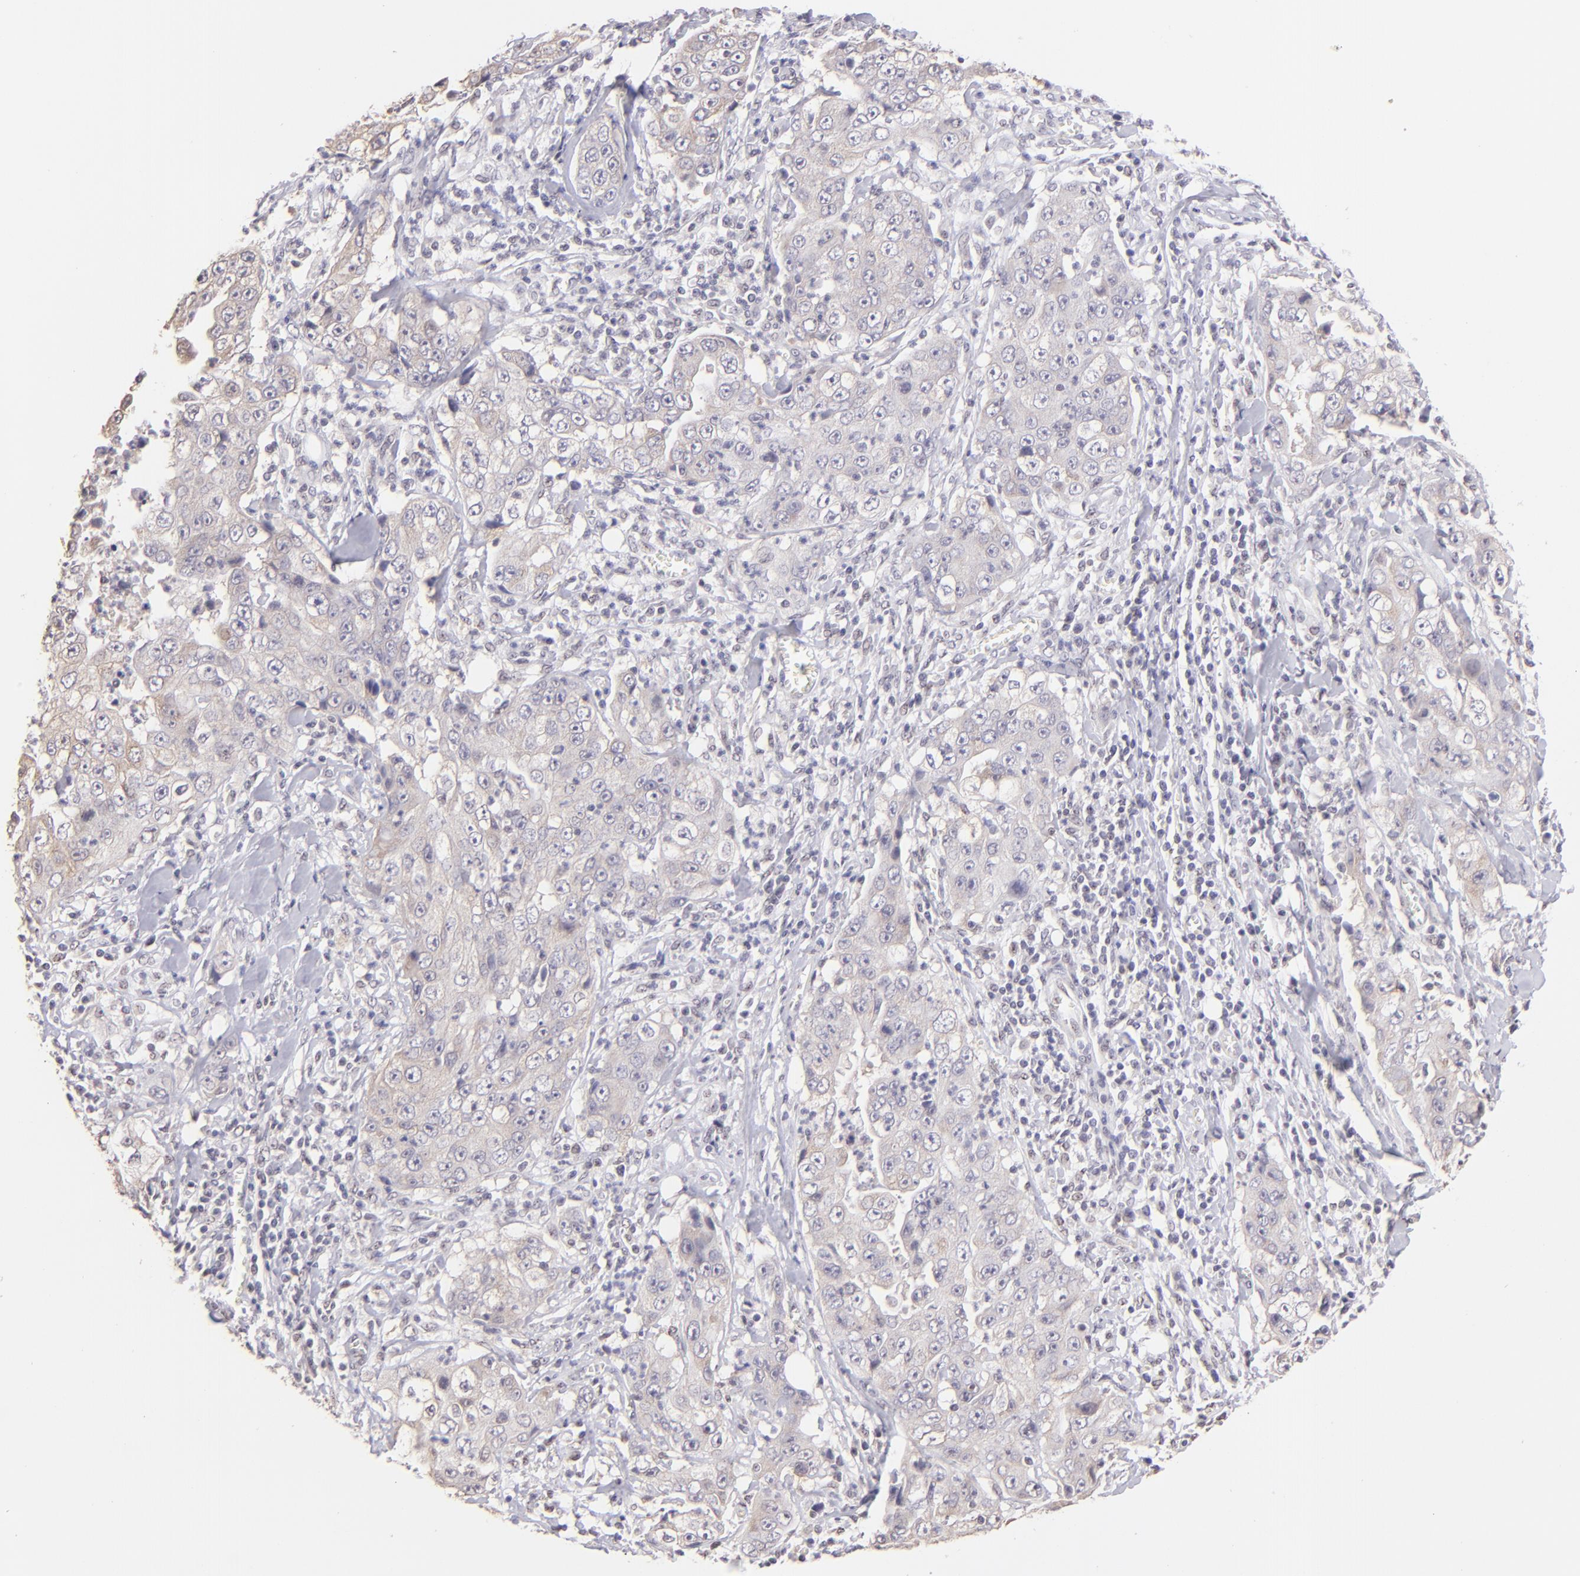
{"staining": {"intensity": "negative", "quantity": "none", "location": "none"}, "tissue": "lung cancer", "cell_type": "Tumor cells", "image_type": "cancer", "snomed": [{"axis": "morphology", "description": "Squamous cell carcinoma, NOS"}, {"axis": "topography", "description": "Lung"}], "caption": "Lung cancer was stained to show a protein in brown. There is no significant expression in tumor cells. (DAB immunohistochemistry (IHC) visualized using brightfield microscopy, high magnification).", "gene": "MAGEA1", "patient": {"sex": "male", "age": 64}}